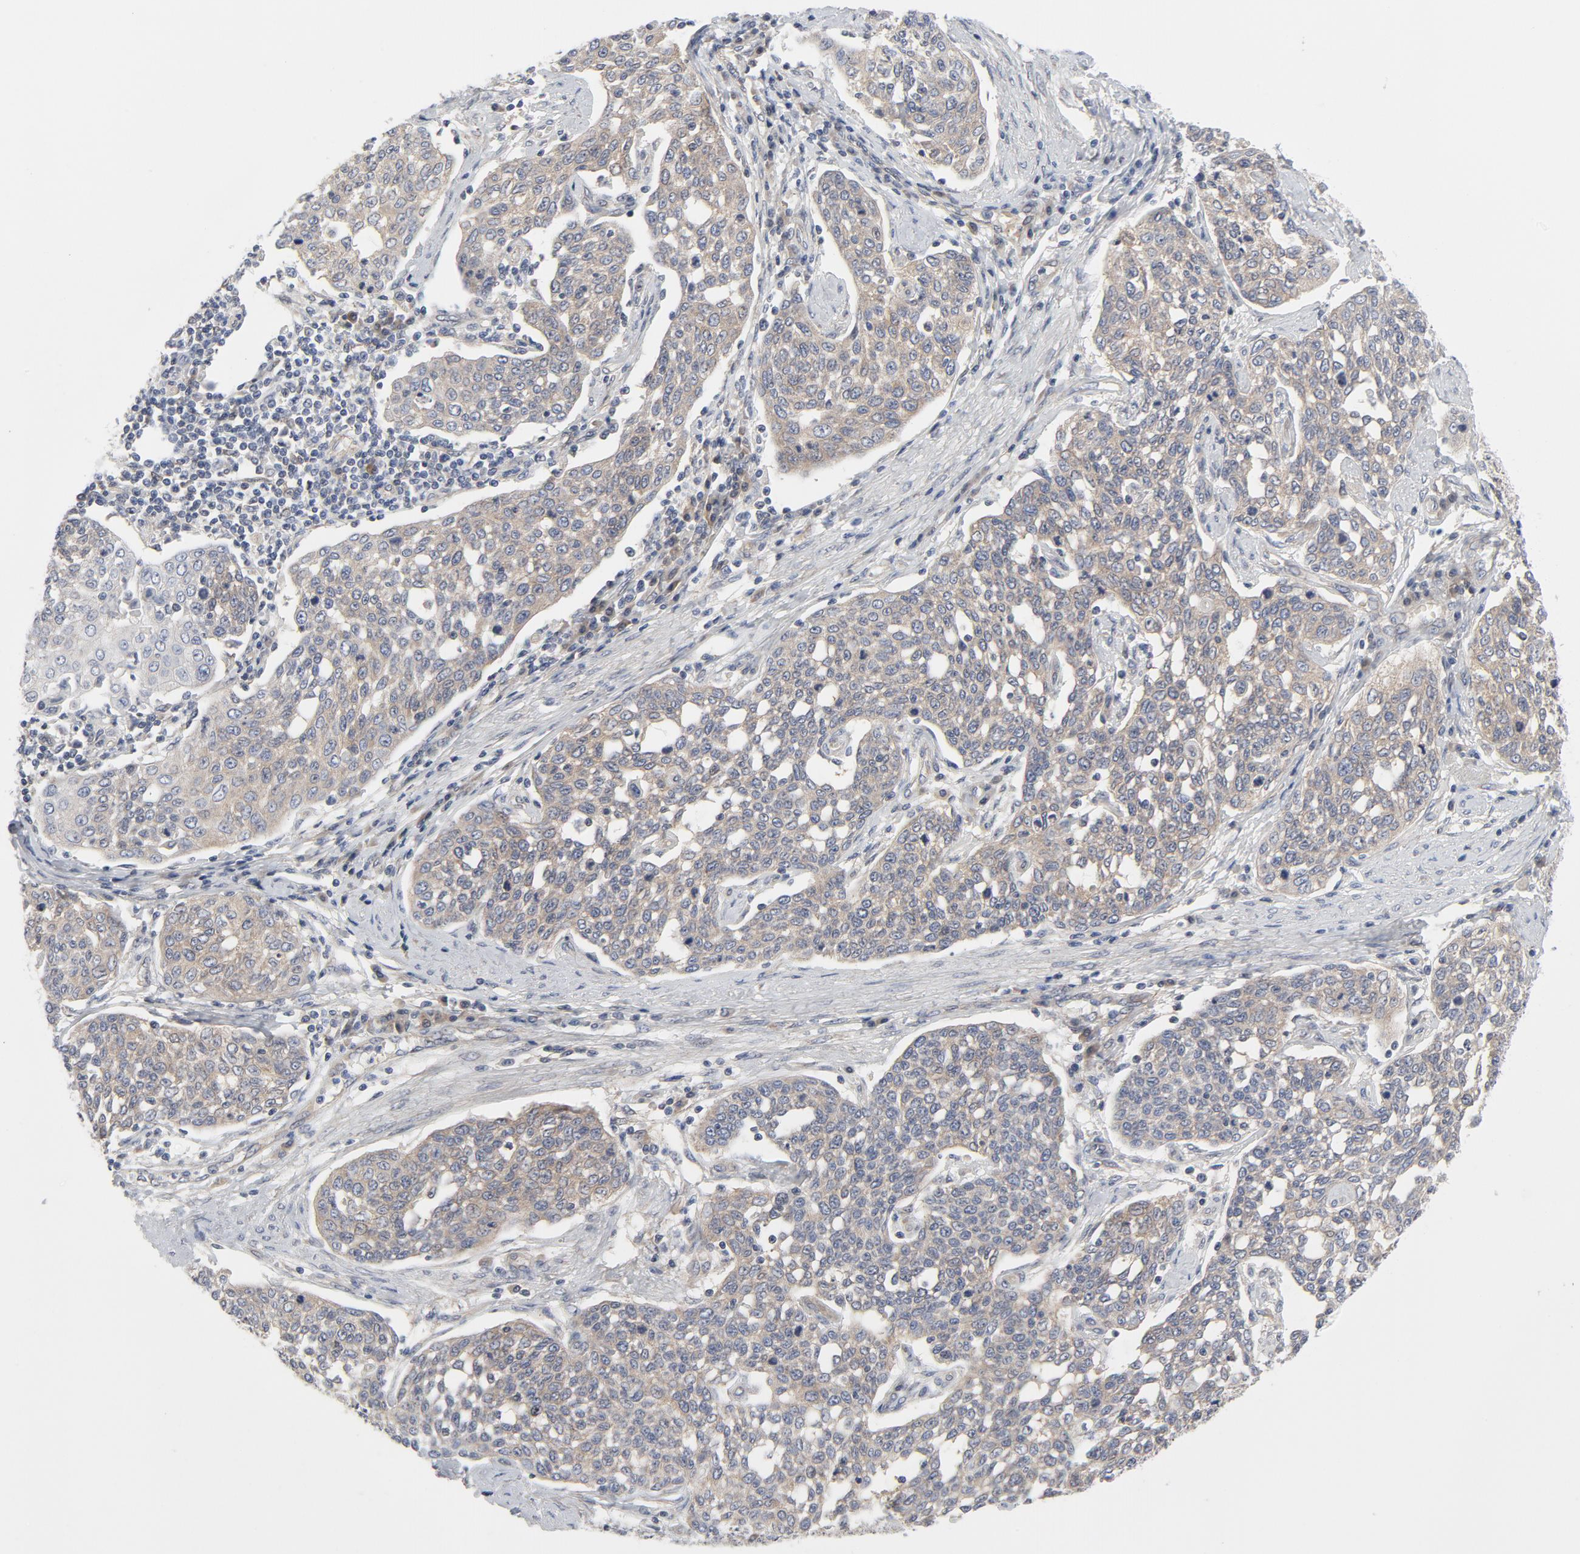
{"staining": {"intensity": "weak", "quantity": ">75%", "location": "cytoplasmic/membranous"}, "tissue": "cervical cancer", "cell_type": "Tumor cells", "image_type": "cancer", "snomed": [{"axis": "morphology", "description": "Squamous cell carcinoma, NOS"}, {"axis": "topography", "description": "Cervix"}], "caption": "Squamous cell carcinoma (cervical) stained with immunohistochemistry exhibits weak cytoplasmic/membranous expression in approximately >75% of tumor cells.", "gene": "BAD", "patient": {"sex": "female", "age": 34}}